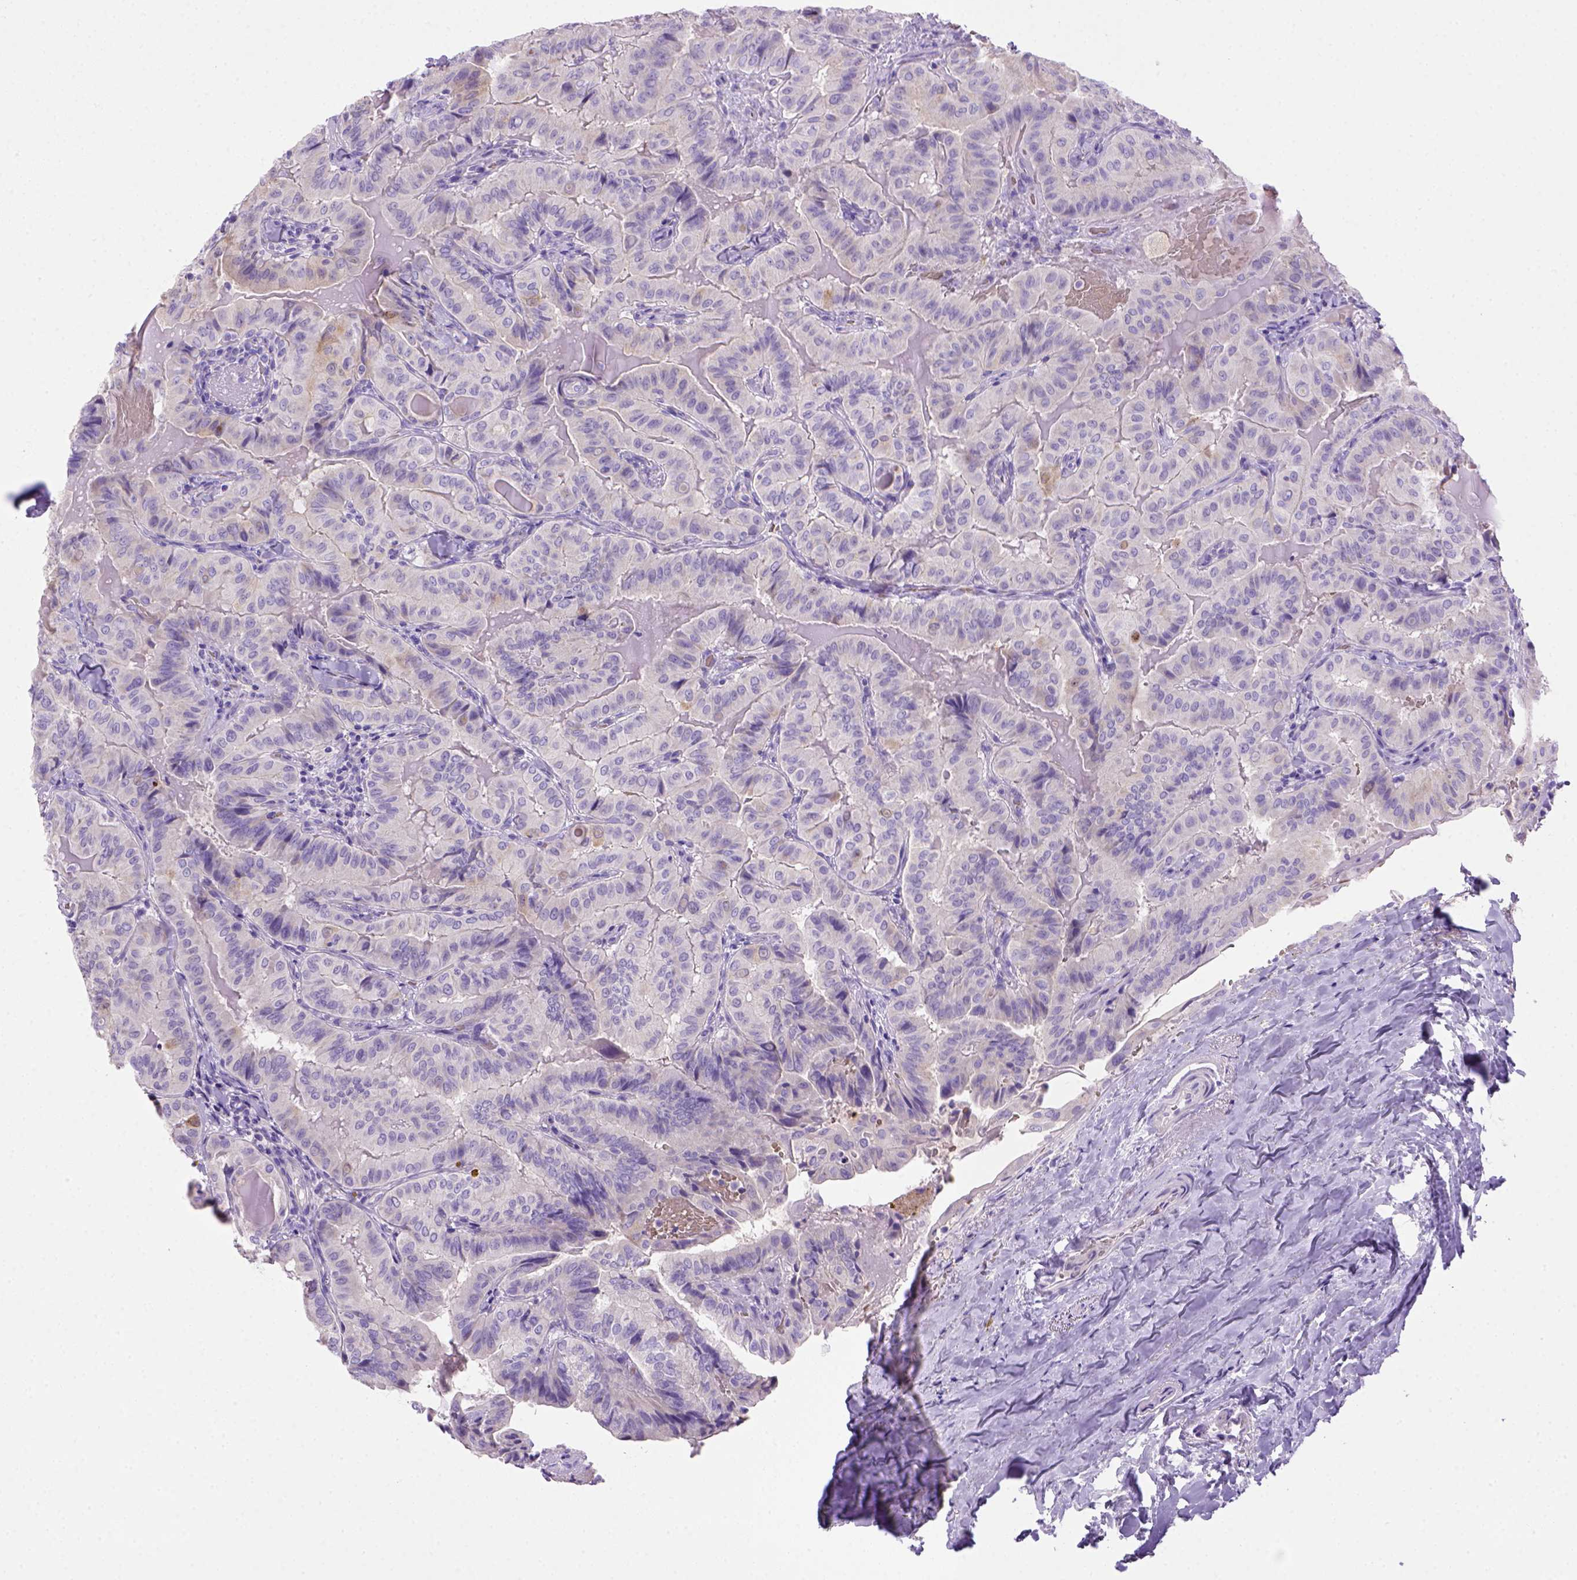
{"staining": {"intensity": "negative", "quantity": "none", "location": "none"}, "tissue": "thyroid cancer", "cell_type": "Tumor cells", "image_type": "cancer", "snomed": [{"axis": "morphology", "description": "Papillary adenocarcinoma, NOS"}, {"axis": "topography", "description": "Thyroid gland"}], "caption": "Immunohistochemistry of thyroid cancer shows no expression in tumor cells.", "gene": "BAAT", "patient": {"sex": "female", "age": 68}}